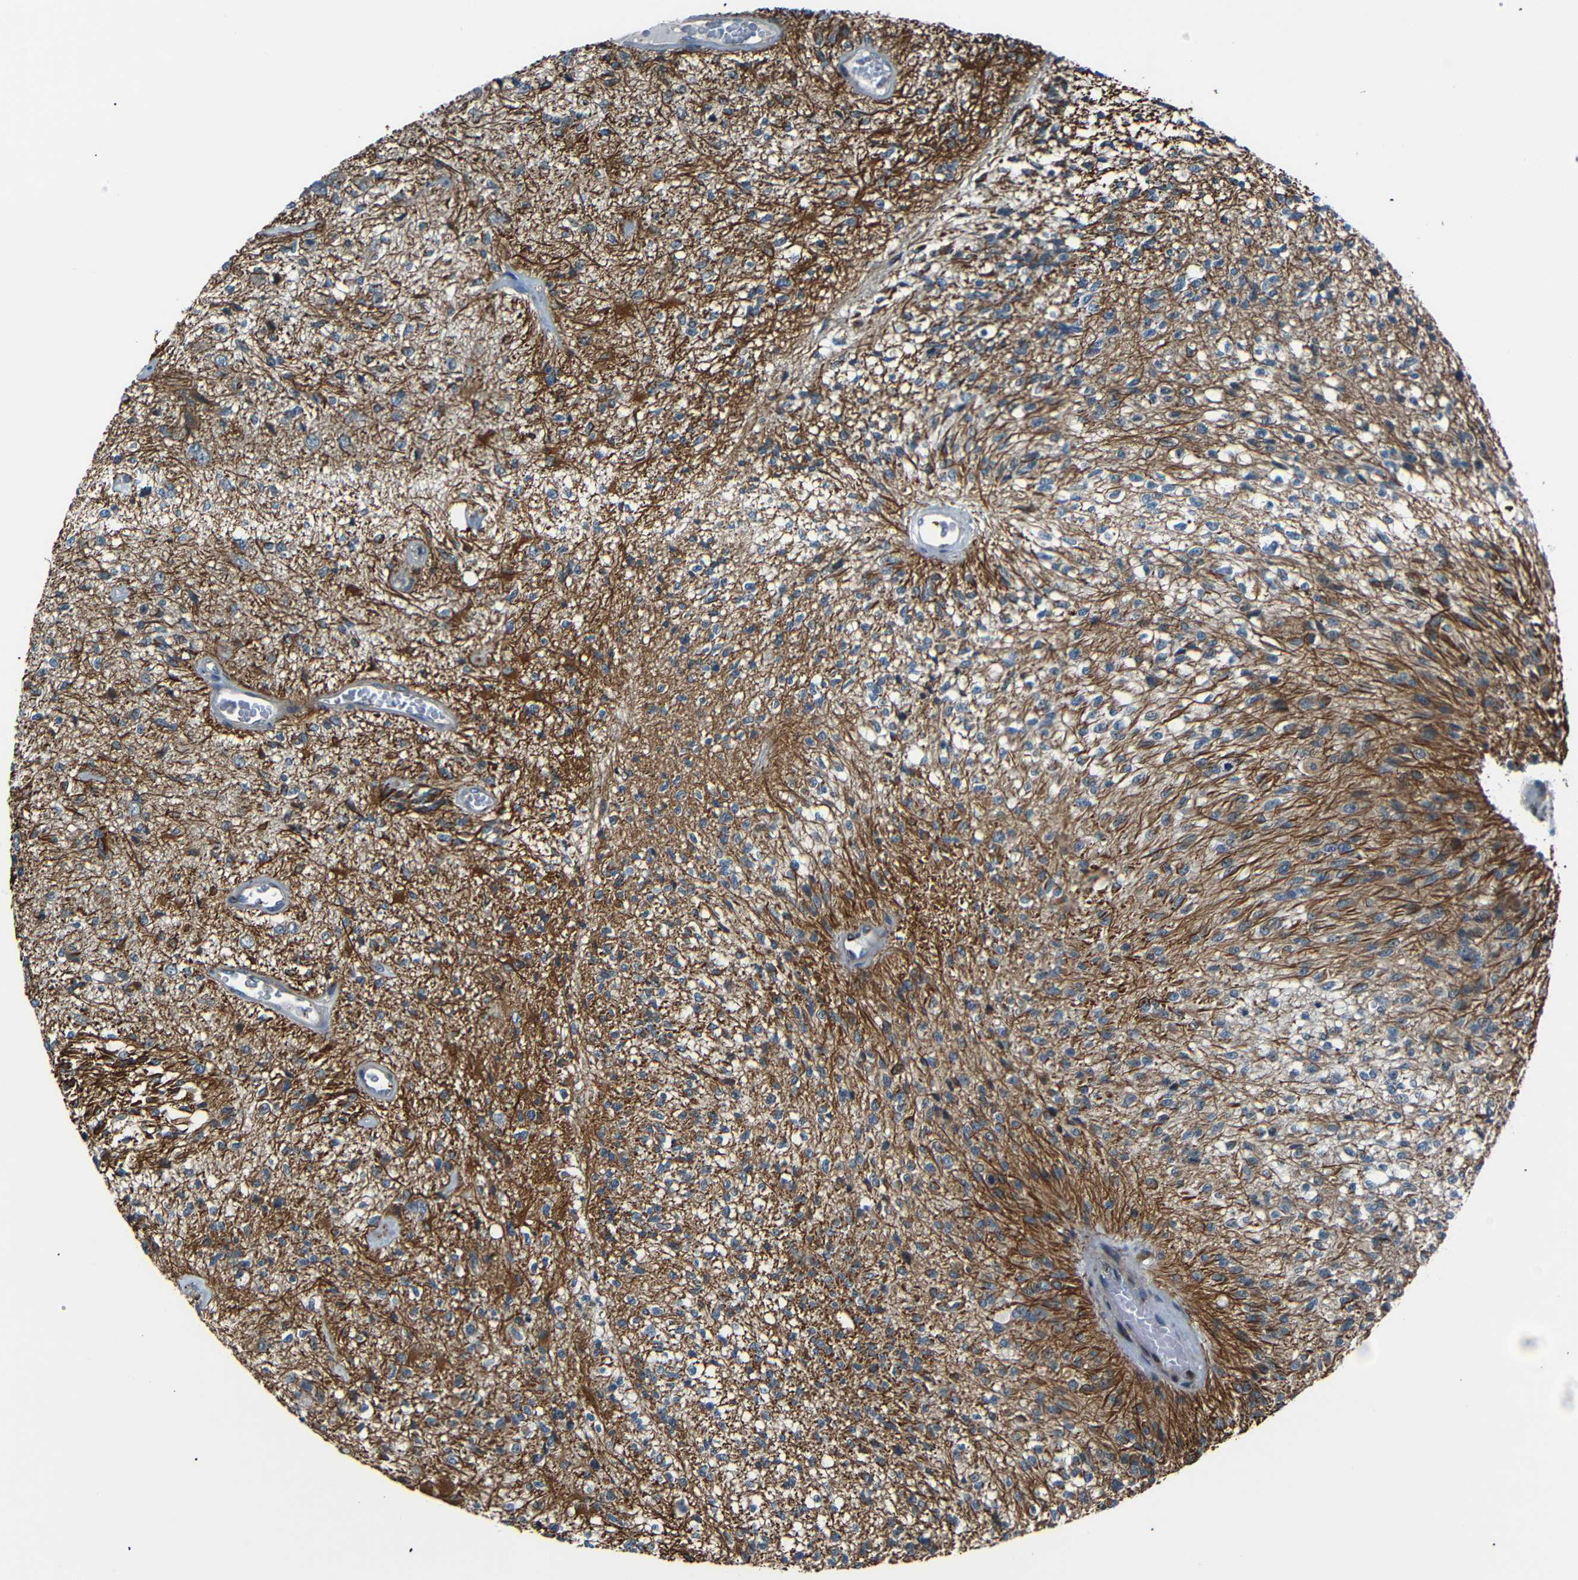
{"staining": {"intensity": "moderate", "quantity": "<25%", "location": "cytoplasmic/membranous"}, "tissue": "glioma", "cell_type": "Tumor cells", "image_type": "cancer", "snomed": [{"axis": "morphology", "description": "Normal tissue, NOS"}, {"axis": "morphology", "description": "Glioma, malignant, High grade"}, {"axis": "topography", "description": "Cerebral cortex"}], "caption": "DAB (3,3'-diaminobenzidine) immunohistochemical staining of glioma reveals moderate cytoplasmic/membranous protein staining in about <25% of tumor cells.", "gene": "AKAP9", "patient": {"sex": "male", "age": 77}}